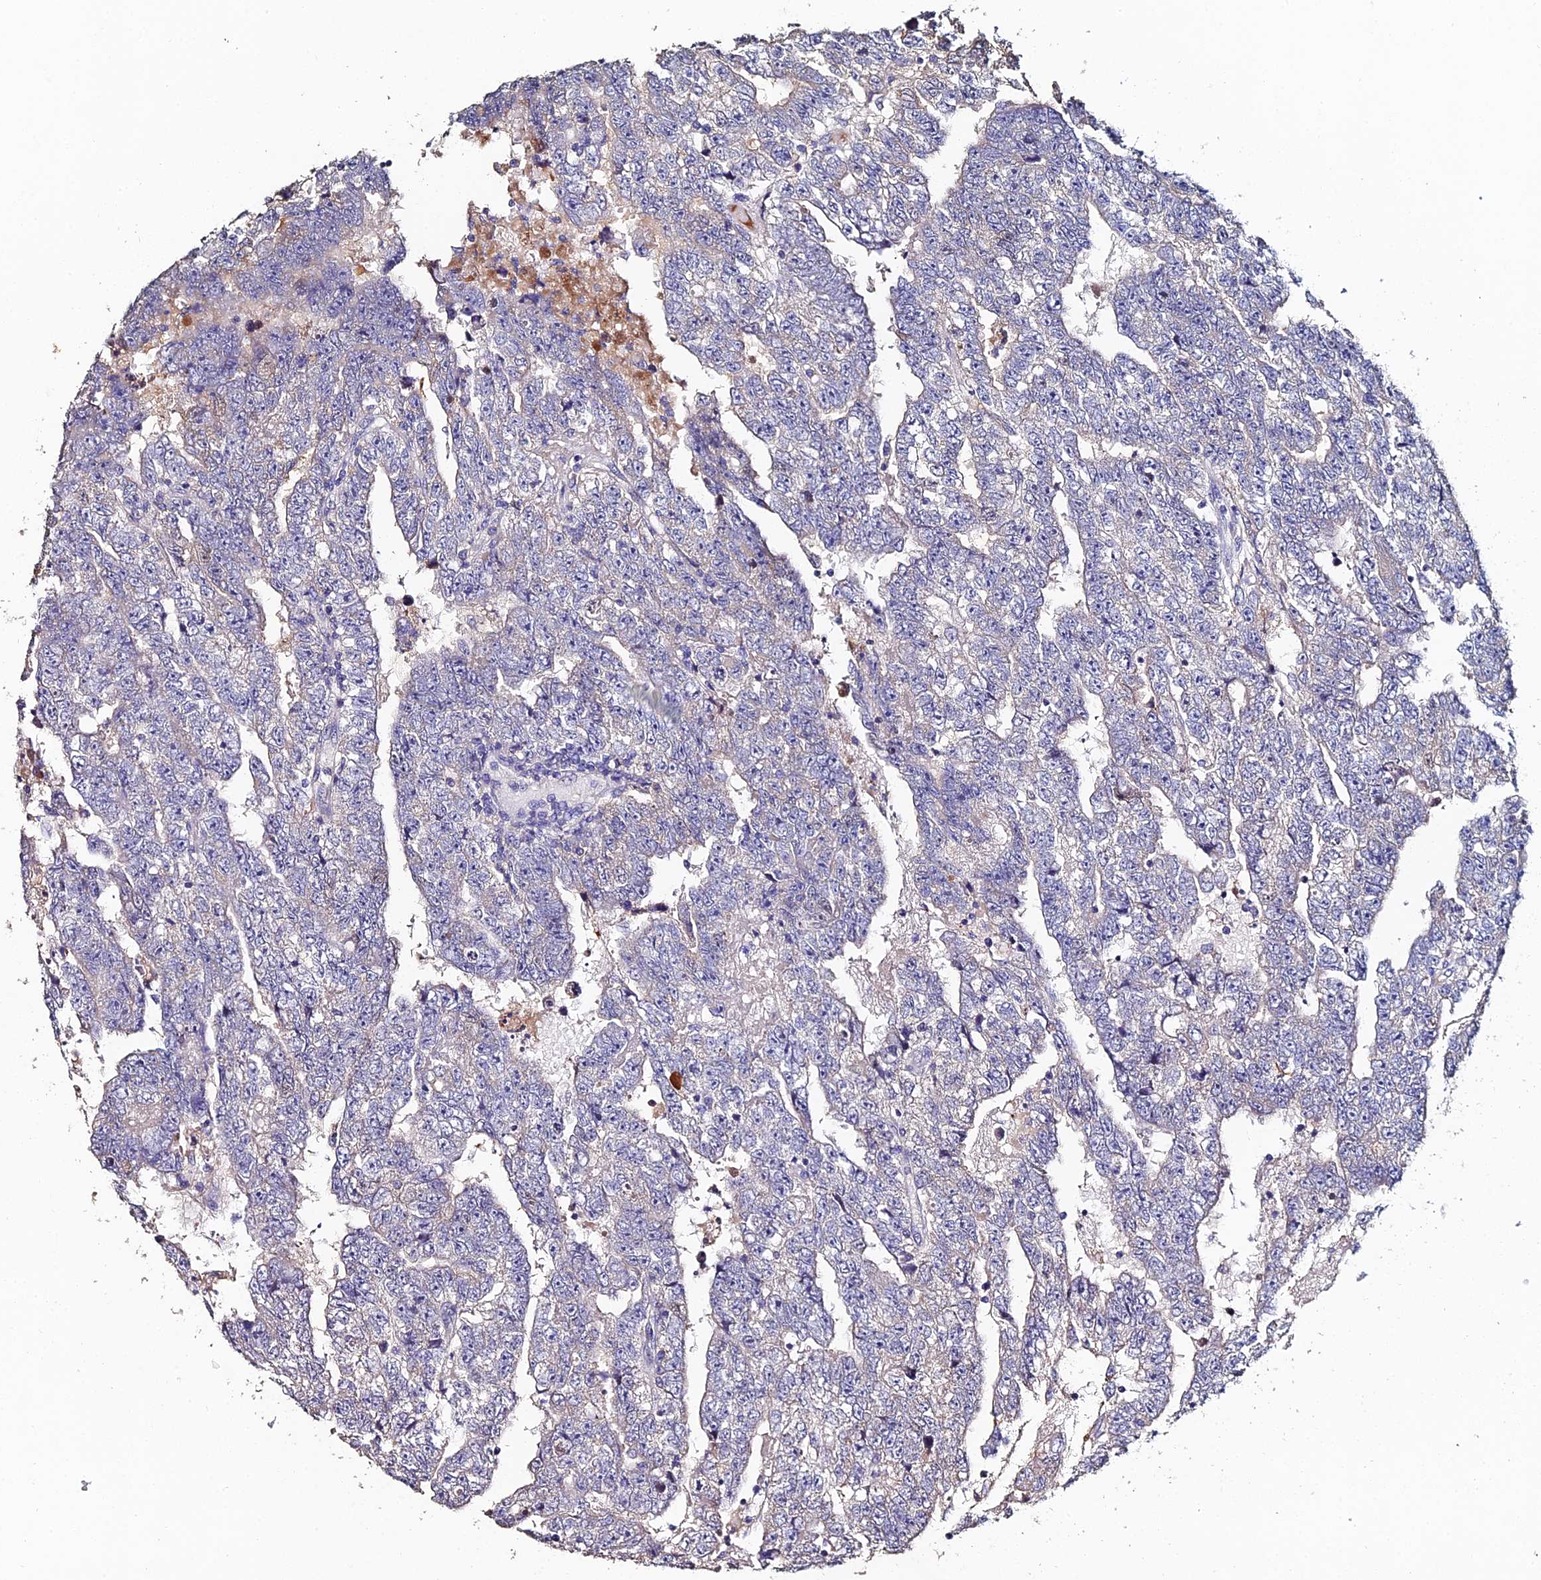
{"staining": {"intensity": "negative", "quantity": "none", "location": "none"}, "tissue": "testis cancer", "cell_type": "Tumor cells", "image_type": "cancer", "snomed": [{"axis": "morphology", "description": "Carcinoma, Embryonal, NOS"}, {"axis": "topography", "description": "Testis"}], "caption": "An immunohistochemistry micrograph of testis cancer (embryonal carcinoma) is shown. There is no staining in tumor cells of testis cancer (embryonal carcinoma). (DAB (3,3'-diaminobenzidine) immunohistochemistry (IHC) visualized using brightfield microscopy, high magnification).", "gene": "ESRRG", "patient": {"sex": "male", "age": 25}}